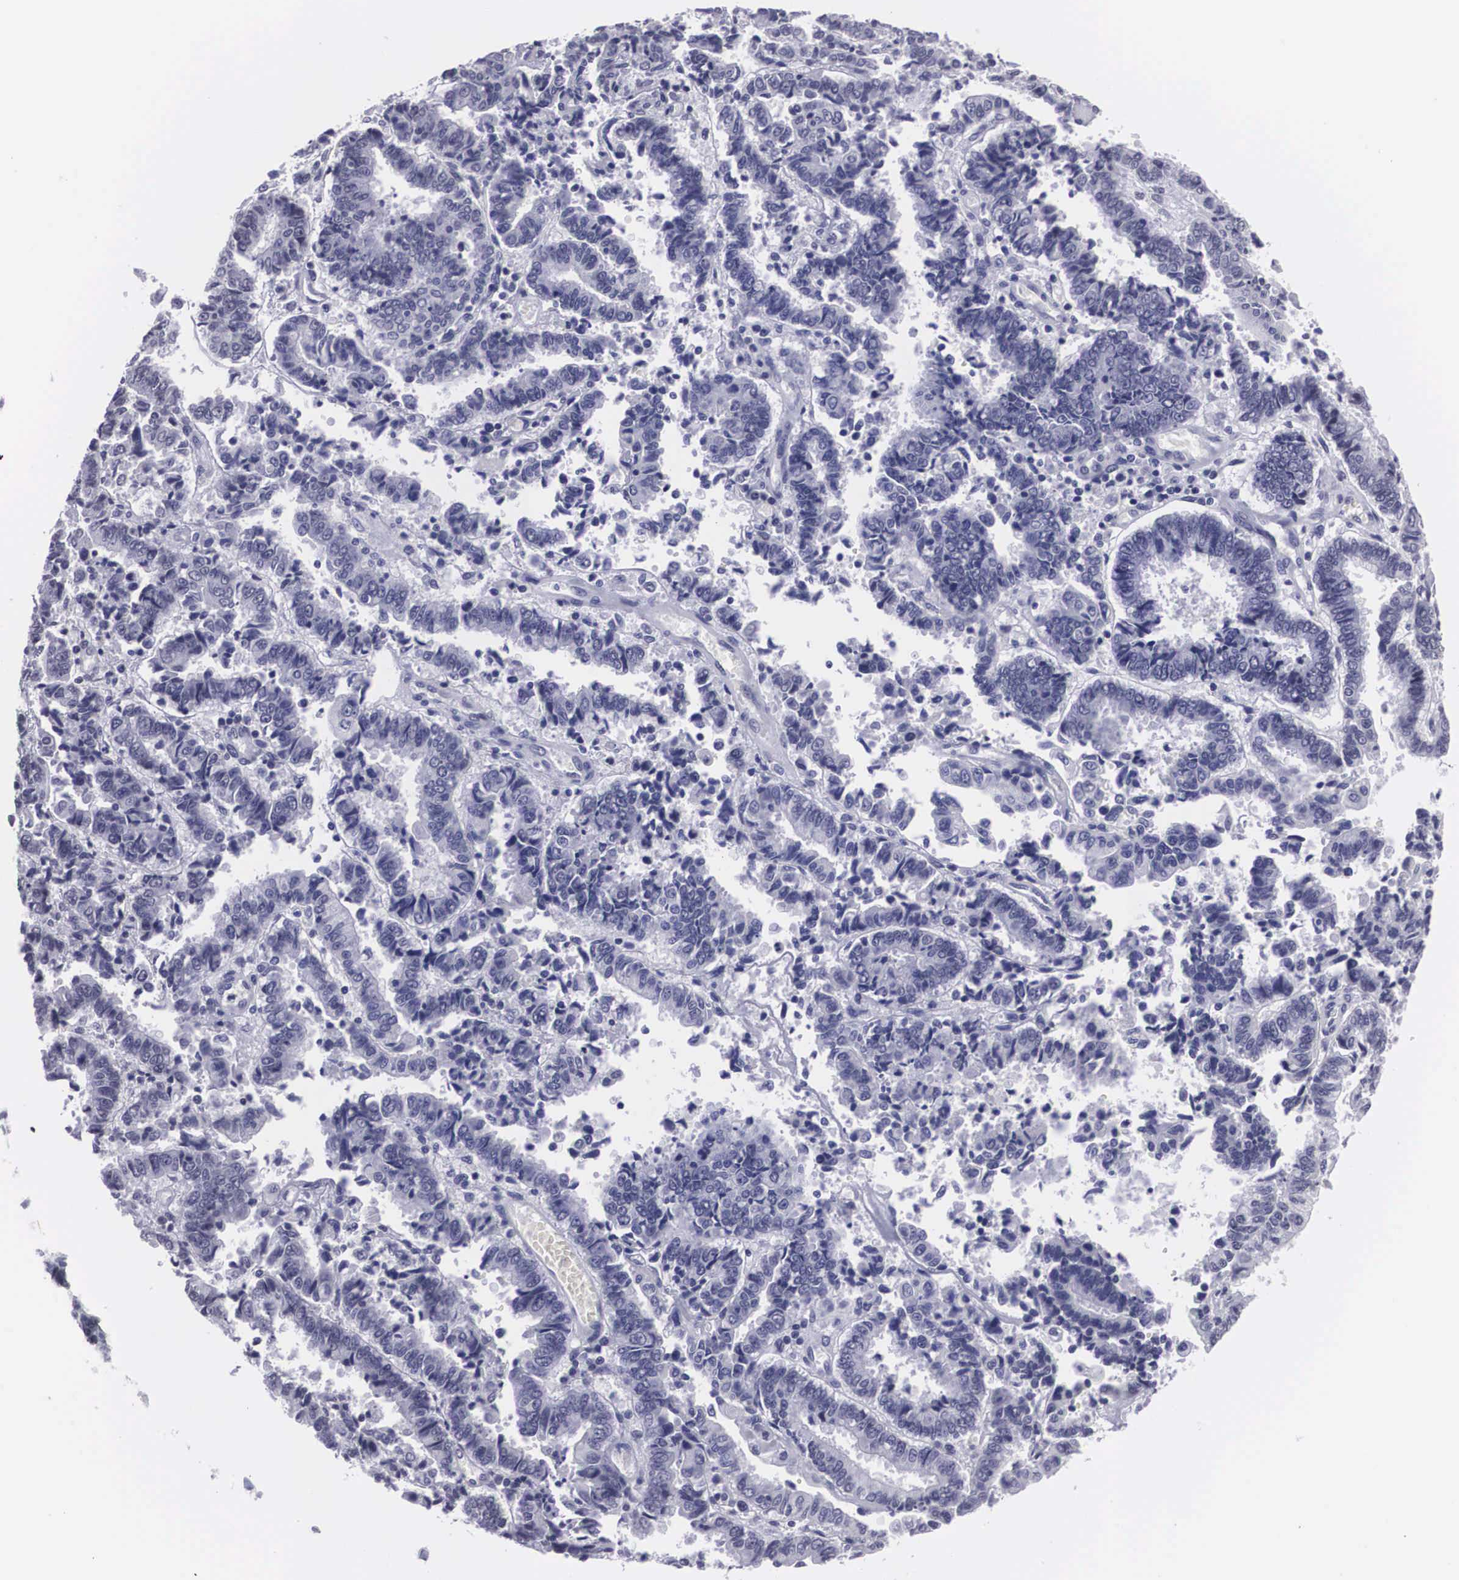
{"staining": {"intensity": "negative", "quantity": "none", "location": "none"}, "tissue": "endometrial cancer", "cell_type": "Tumor cells", "image_type": "cancer", "snomed": [{"axis": "morphology", "description": "Adenocarcinoma, NOS"}, {"axis": "topography", "description": "Endometrium"}], "caption": "The histopathology image reveals no significant staining in tumor cells of endometrial adenocarcinoma.", "gene": "C22orf31", "patient": {"sex": "female", "age": 75}}